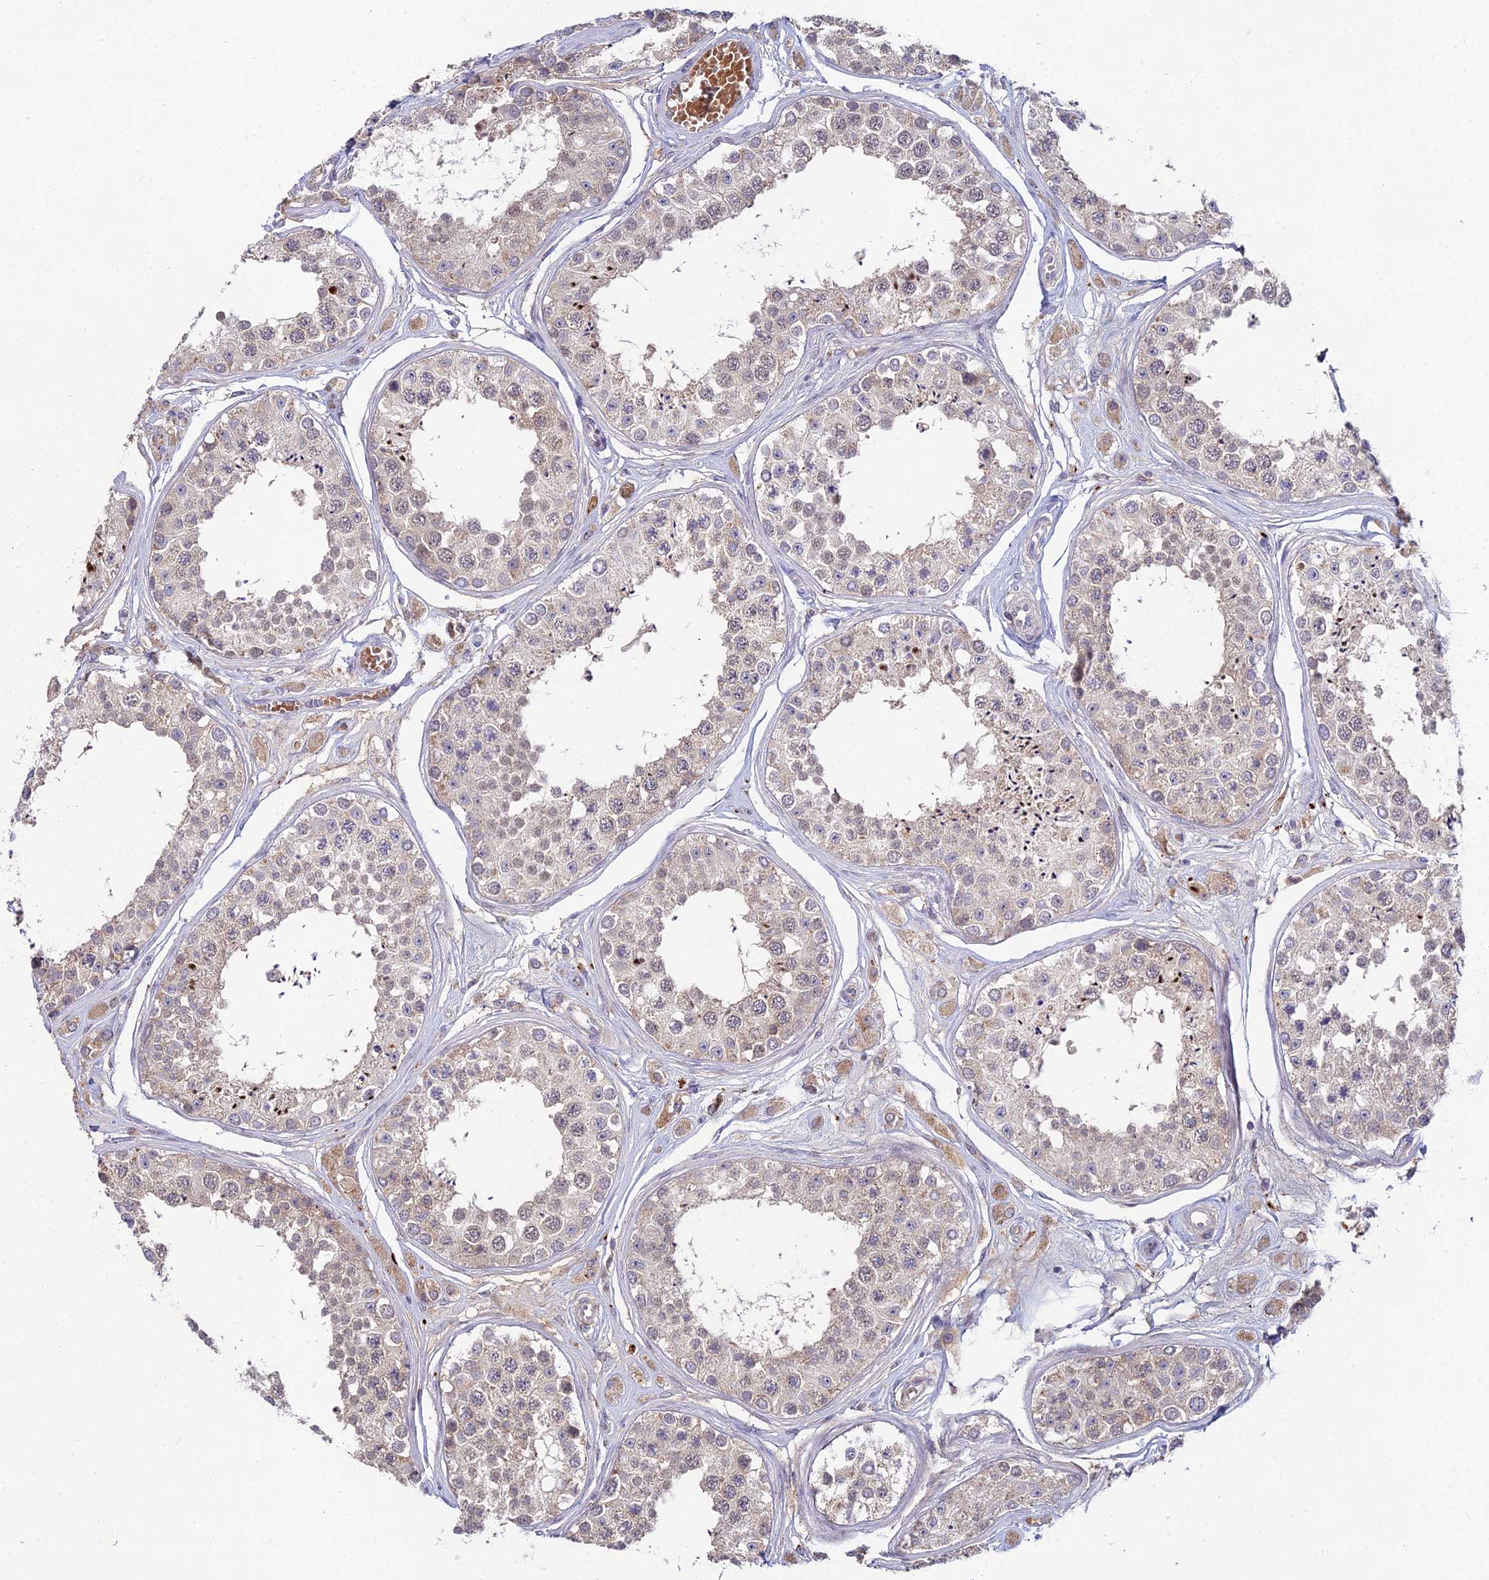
{"staining": {"intensity": "weak", "quantity": ">75%", "location": "cytoplasmic/membranous,nuclear"}, "tissue": "testis", "cell_type": "Cells in seminiferous ducts", "image_type": "normal", "snomed": [{"axis": "morphology", "description": "Normal tissue, NOS"}, {"axis": "topography", "description": "Testis"}], "caption": "A brown stain shows weak cytoplasmic/membranous,nuclear staining of a protein in cells in seminiferous ducts of benign human testis. The staining was performed using DAB to visualize the protein expression in brown, while the nuclei were stained in blue with hematoxylin (Magnification: 20x).", "gene": "WDR43", "patient": {"sex": "male", "age": 25}}